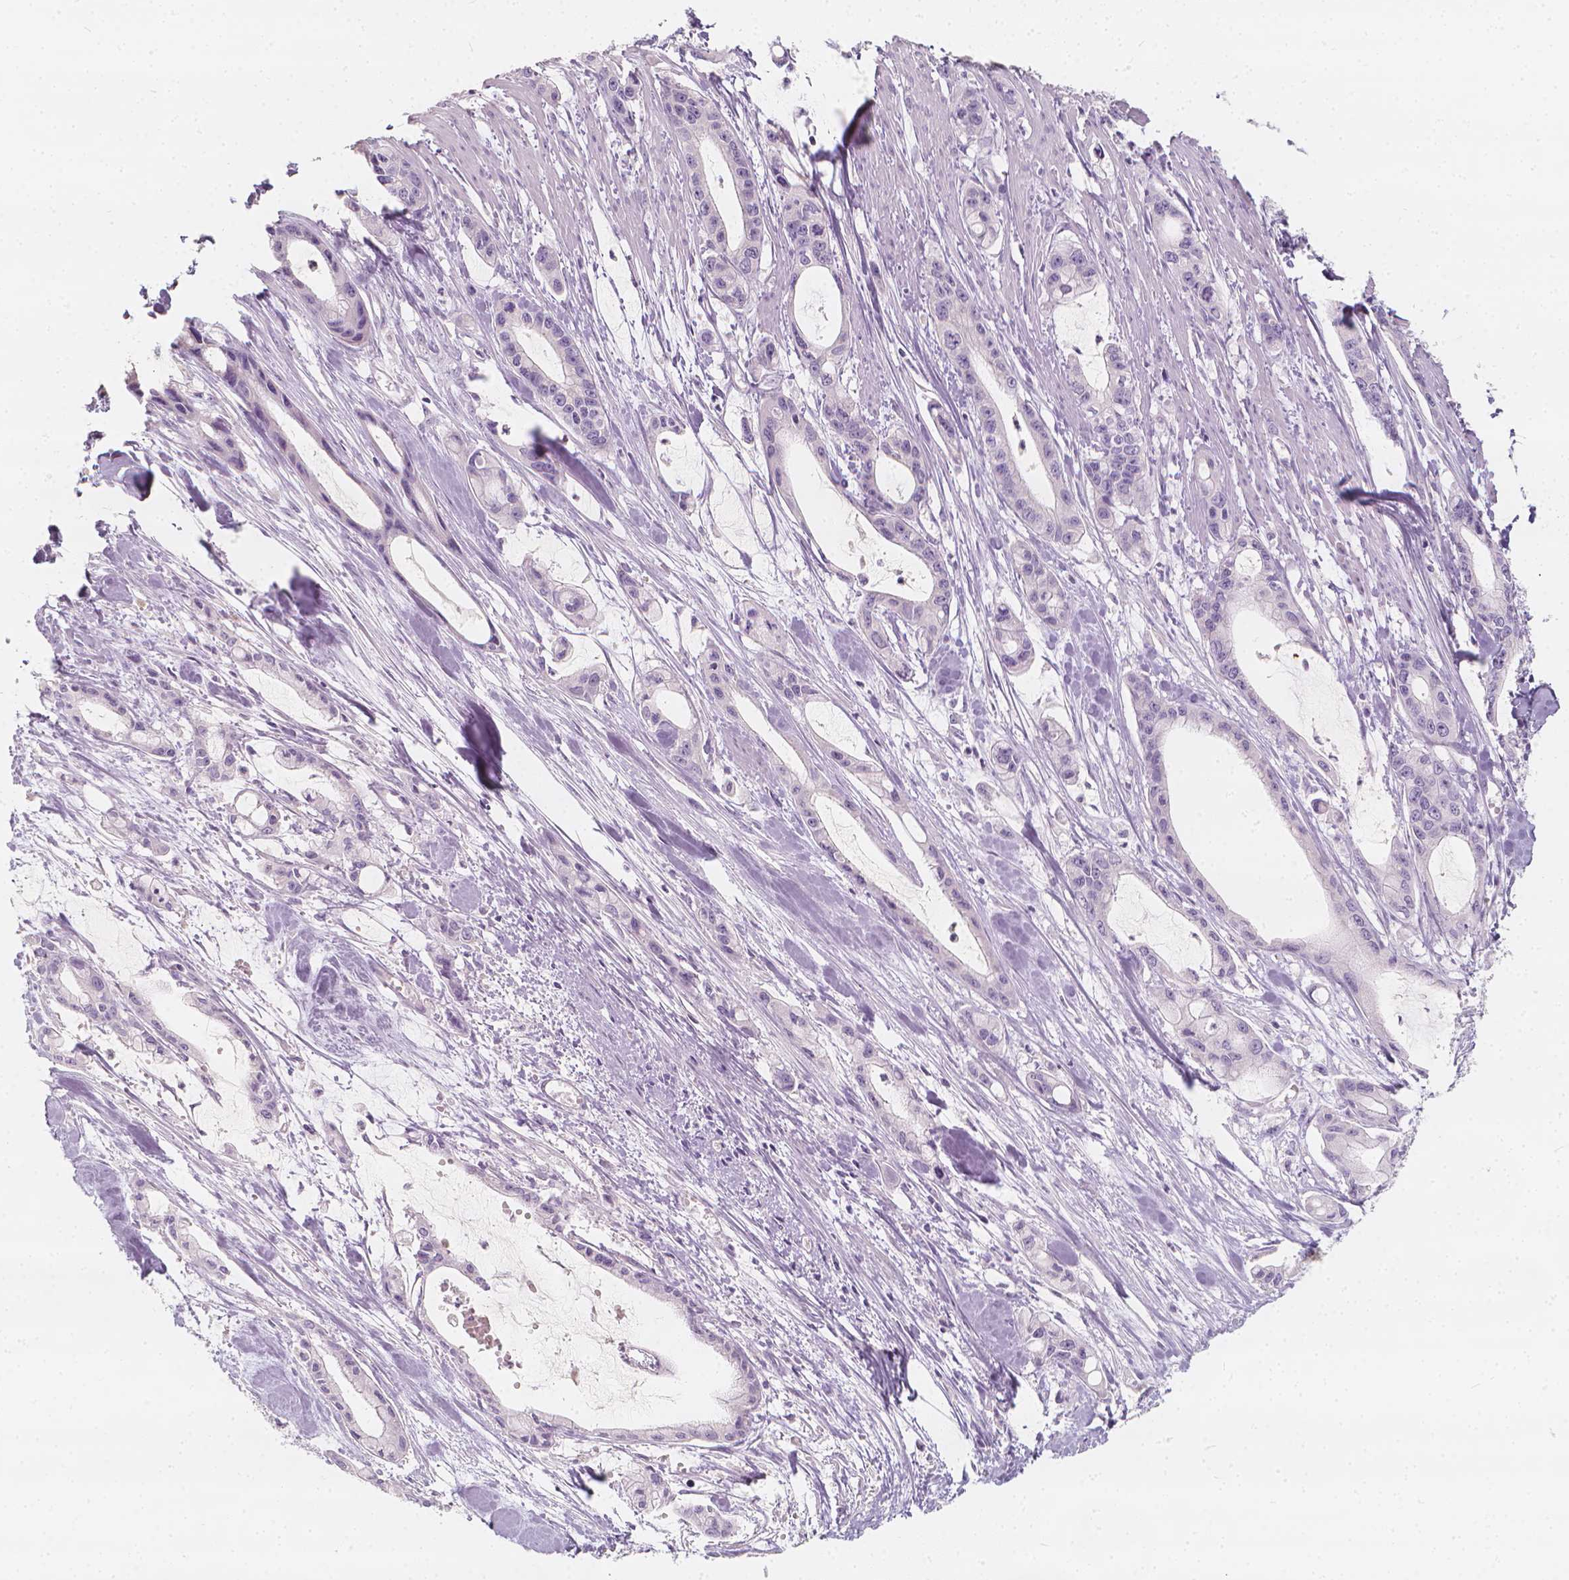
{"staining": {"intensity": "negative", "quantity": "none", "location": "none"}, "tissue": "pancreatic cancer", "cell_type": "Tumor cells", "image_type": "cancer", "snomed": [{"axis": "morphology", "description": "Adenocarcinoma, NOS"}, {"axis": "topography", "description": "Pancreas"}], "caption": "This is an IHC micrograph of adenocarcinoma (pancreatic). There is no staining in tumor cells.", "gene": "RBFOX1", "patient": {"sex": "male", "age": 48}}